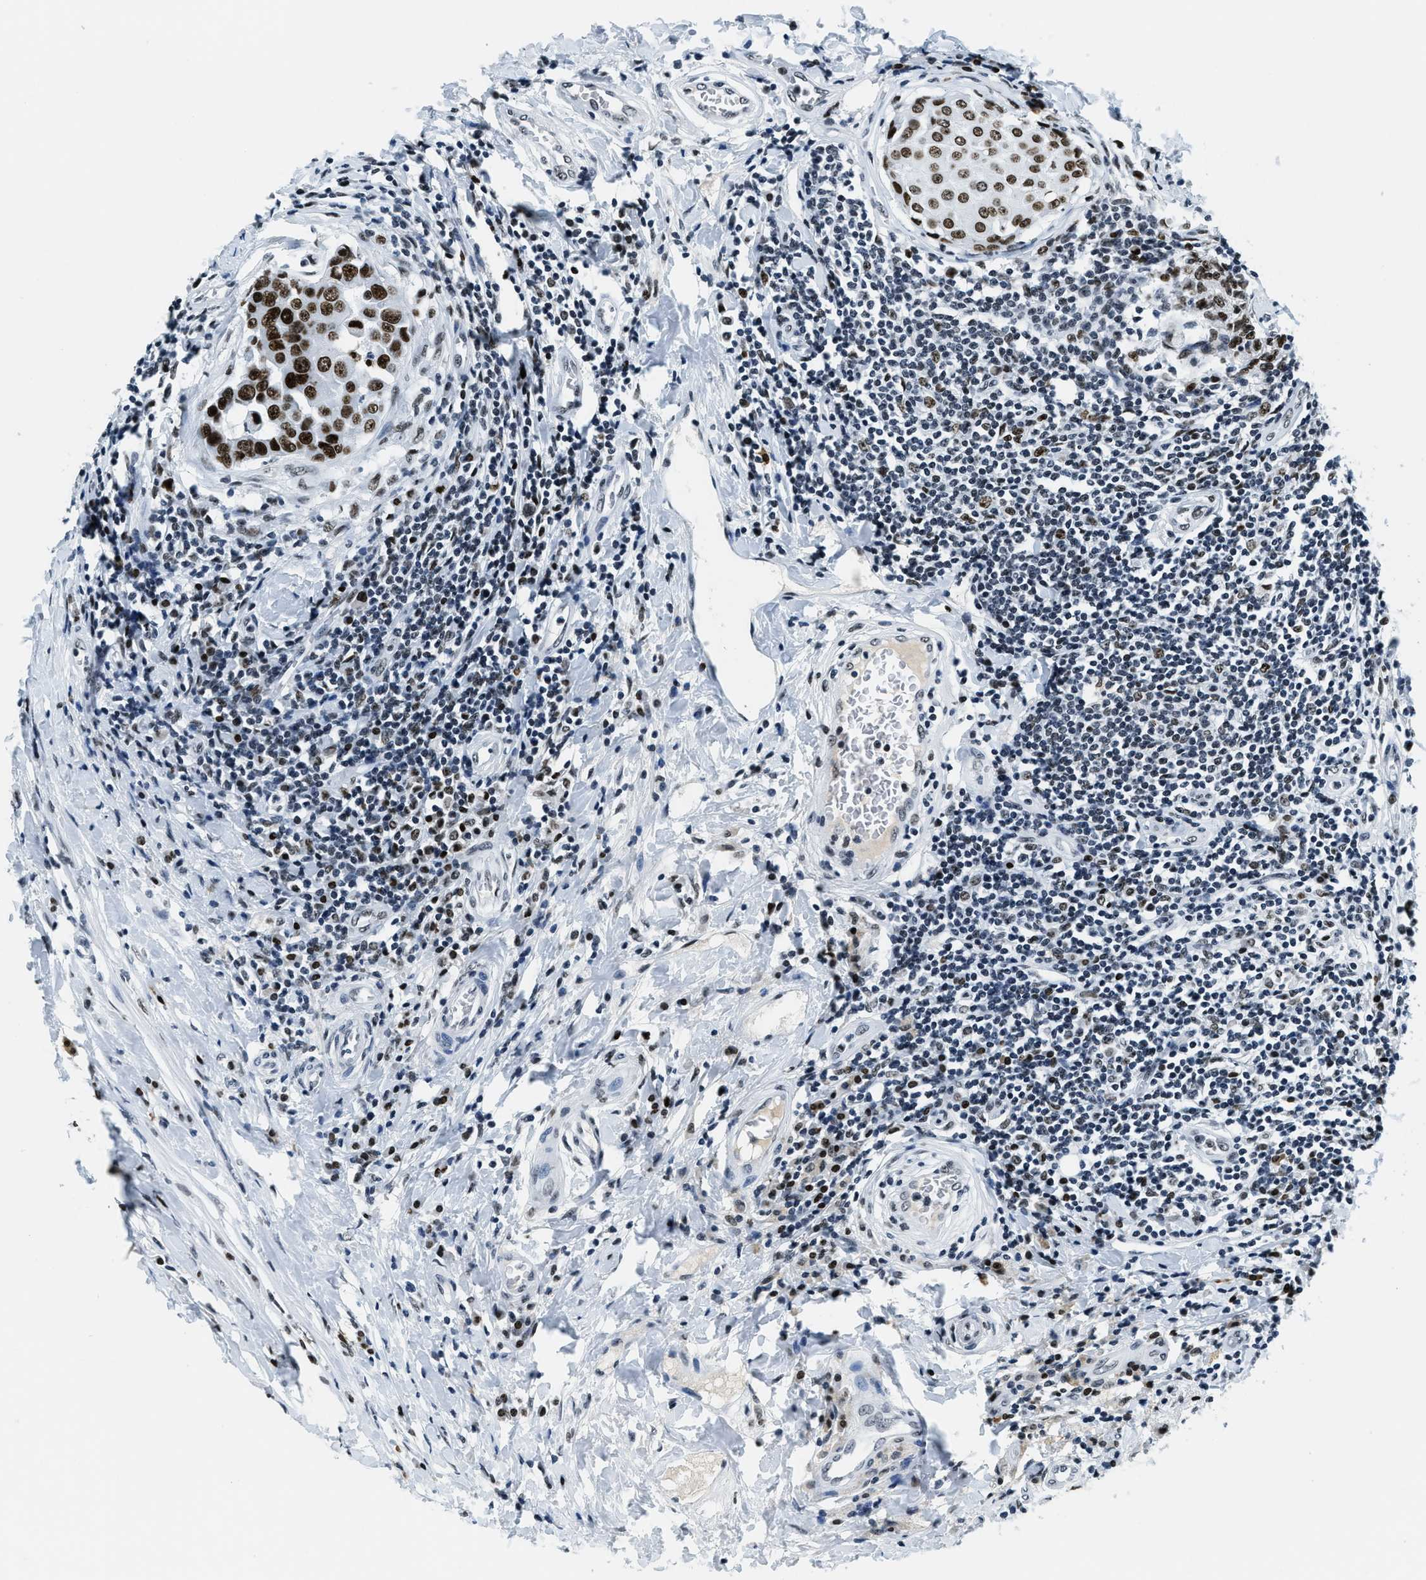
{"staining": {"intensity": "strong", "quantity": "25%-75%", "location": "nuclear"}, "tissue": "breast cancer", "cell_type": "Tumor cells", "image_type": "cancer", "snomed": [{"axis": "morphology", "description": "Duct carcinoma"}, {"axis": "topography", "description": "Breast"}], "caption": "Human breast cancer (intraductal carcinoma) stained for a protein (brown) exhibits strong nuclear positive expression in approximately 25%-75% of tumor cells.", "gene": "TOP1", "patient": {"sex": "female", "age": 27}}